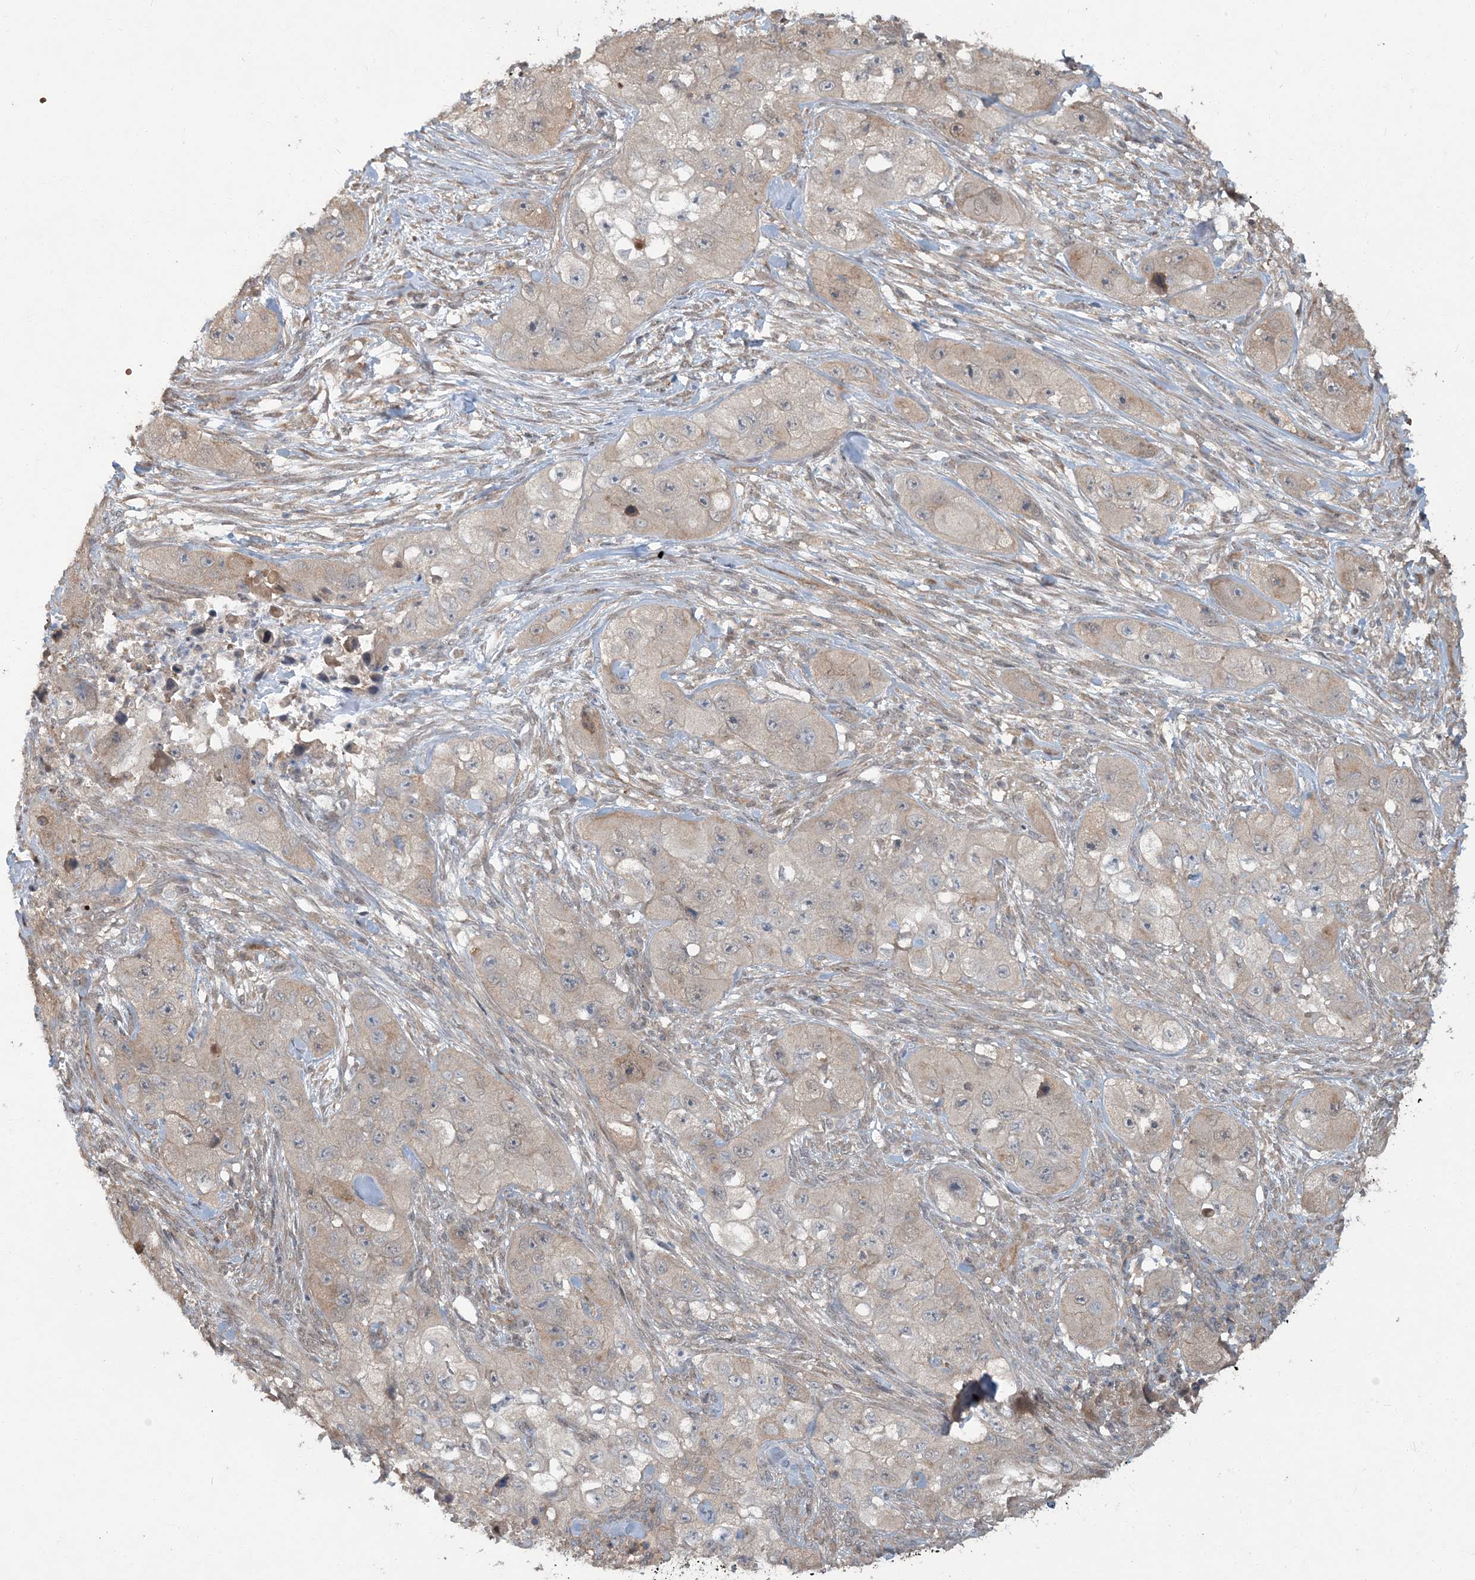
{"staining": {"intensity": "weak", "quantity": "<25%", "location": "cytoplasmic/membranous"}, "tissue": "skin cancer", "cell_type": "Tumor cells", "image_type": "cancer", "snomed": [{"axis": "morphology", "description": "Squamous cell carcinoma, NOS"}, {"axis": "topography", "description": "Skin"}, {"axis": "topography", "description": "Subcutis"}], "caption": "Immunohistochemical staining of human squamous cell carcinoma (skin) demonstrates no significant expression in tumor cells. (IHC, brightfield microscopy, high magnification).", "gene": "ERI2", "patient": {"sex": "male", "age": 73}}